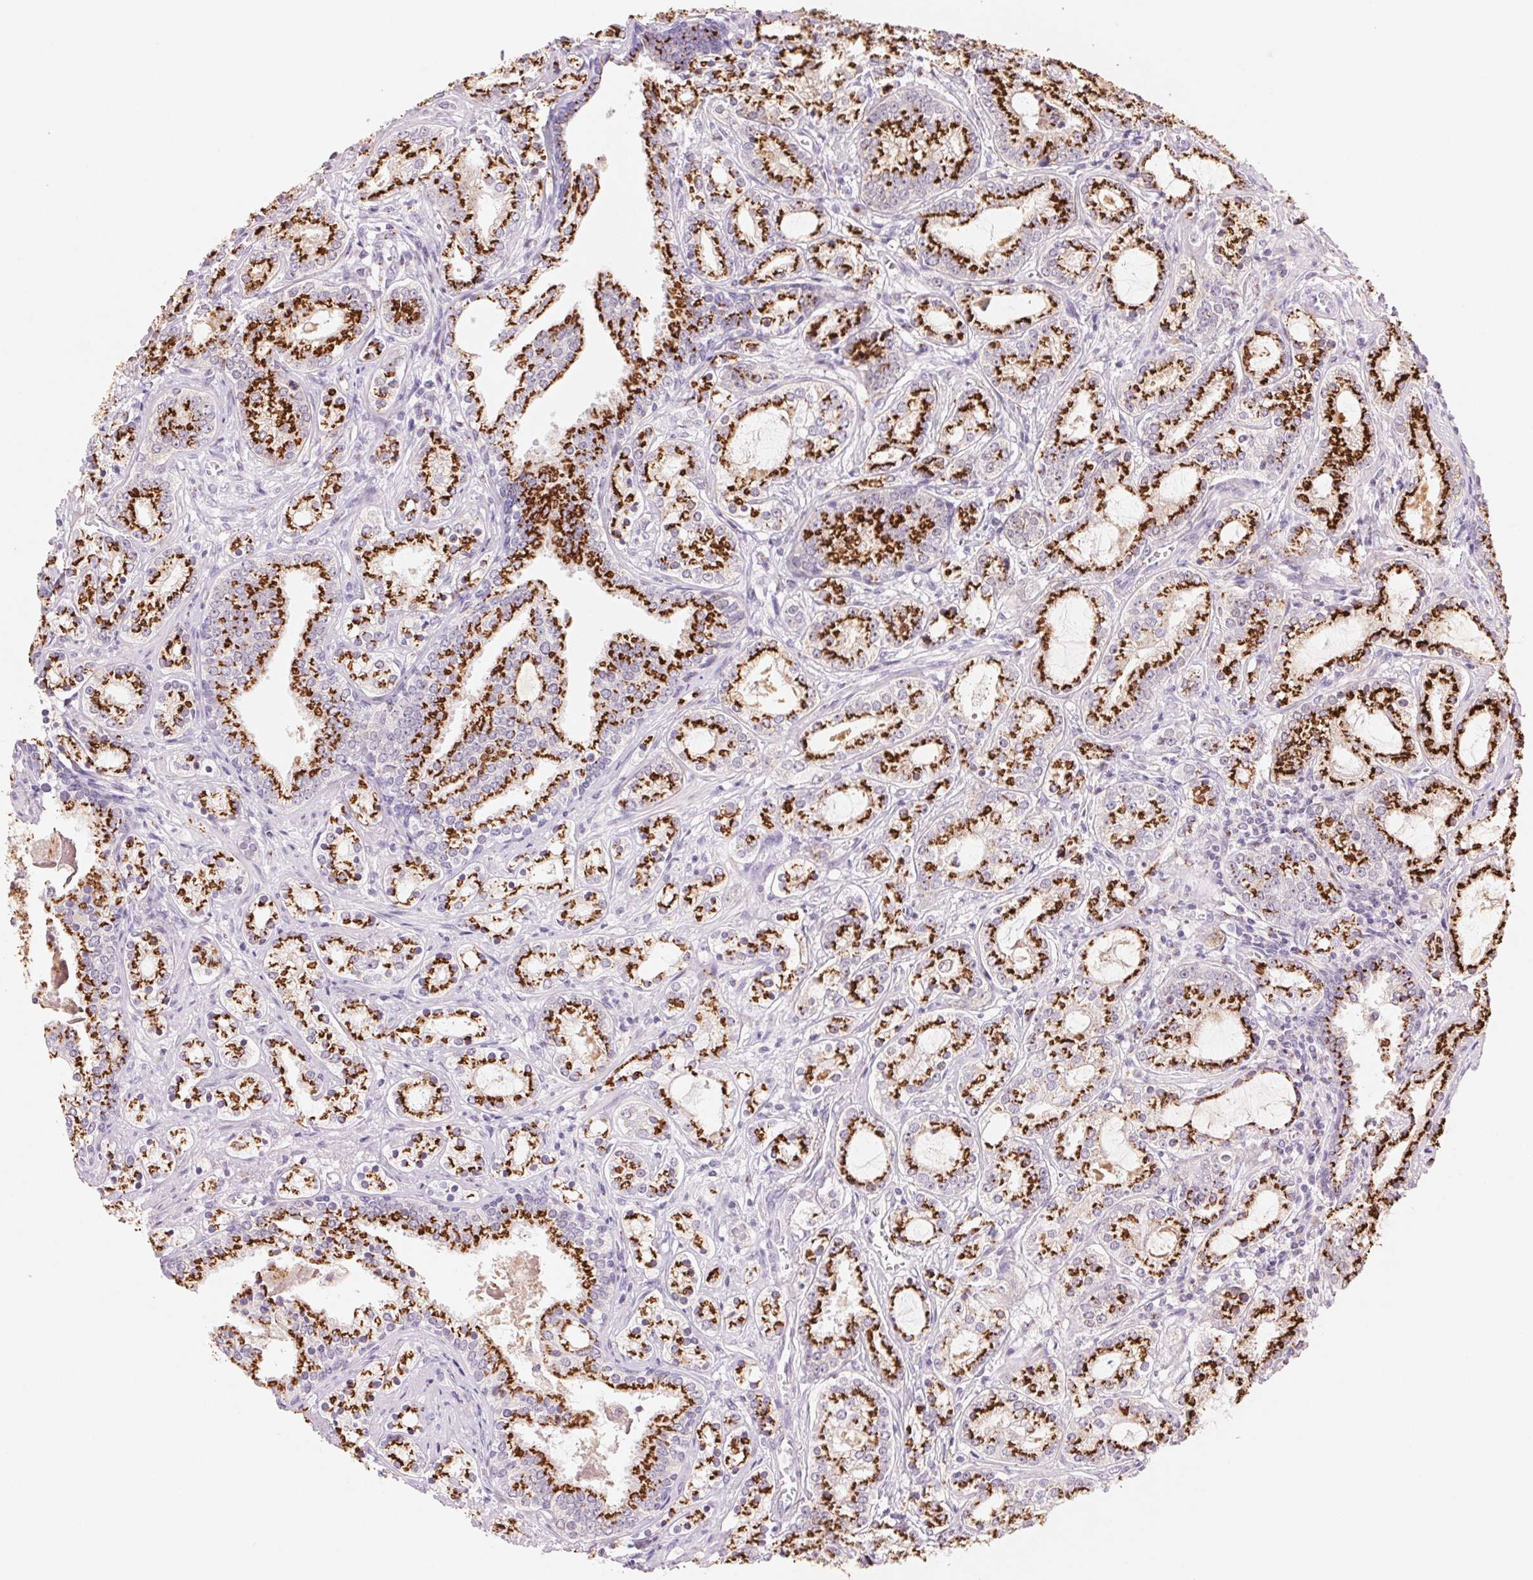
{"staining": {"intensity": "strong", "quantity": ">75%", "location": "cytoplasmic/membranous"}, "tissue": "prostate cancer", "cell_type": "Tumor cells", "image_type": "cancer", "snomed": [{"axis": "morphology", "description": "Adenocarcinoma, Medium grade"}, {"axis": "topography", "description": "Prostate"}], "caption": "DAB immunohistochemical staining of human prostate medium-grade adenocarcinoma shows strong cytoplasmic/membranous protein staining in approximately >75% of tumor cells.", "gene": "GALNT7", "patient": {"sex": "male", "age": 57}}